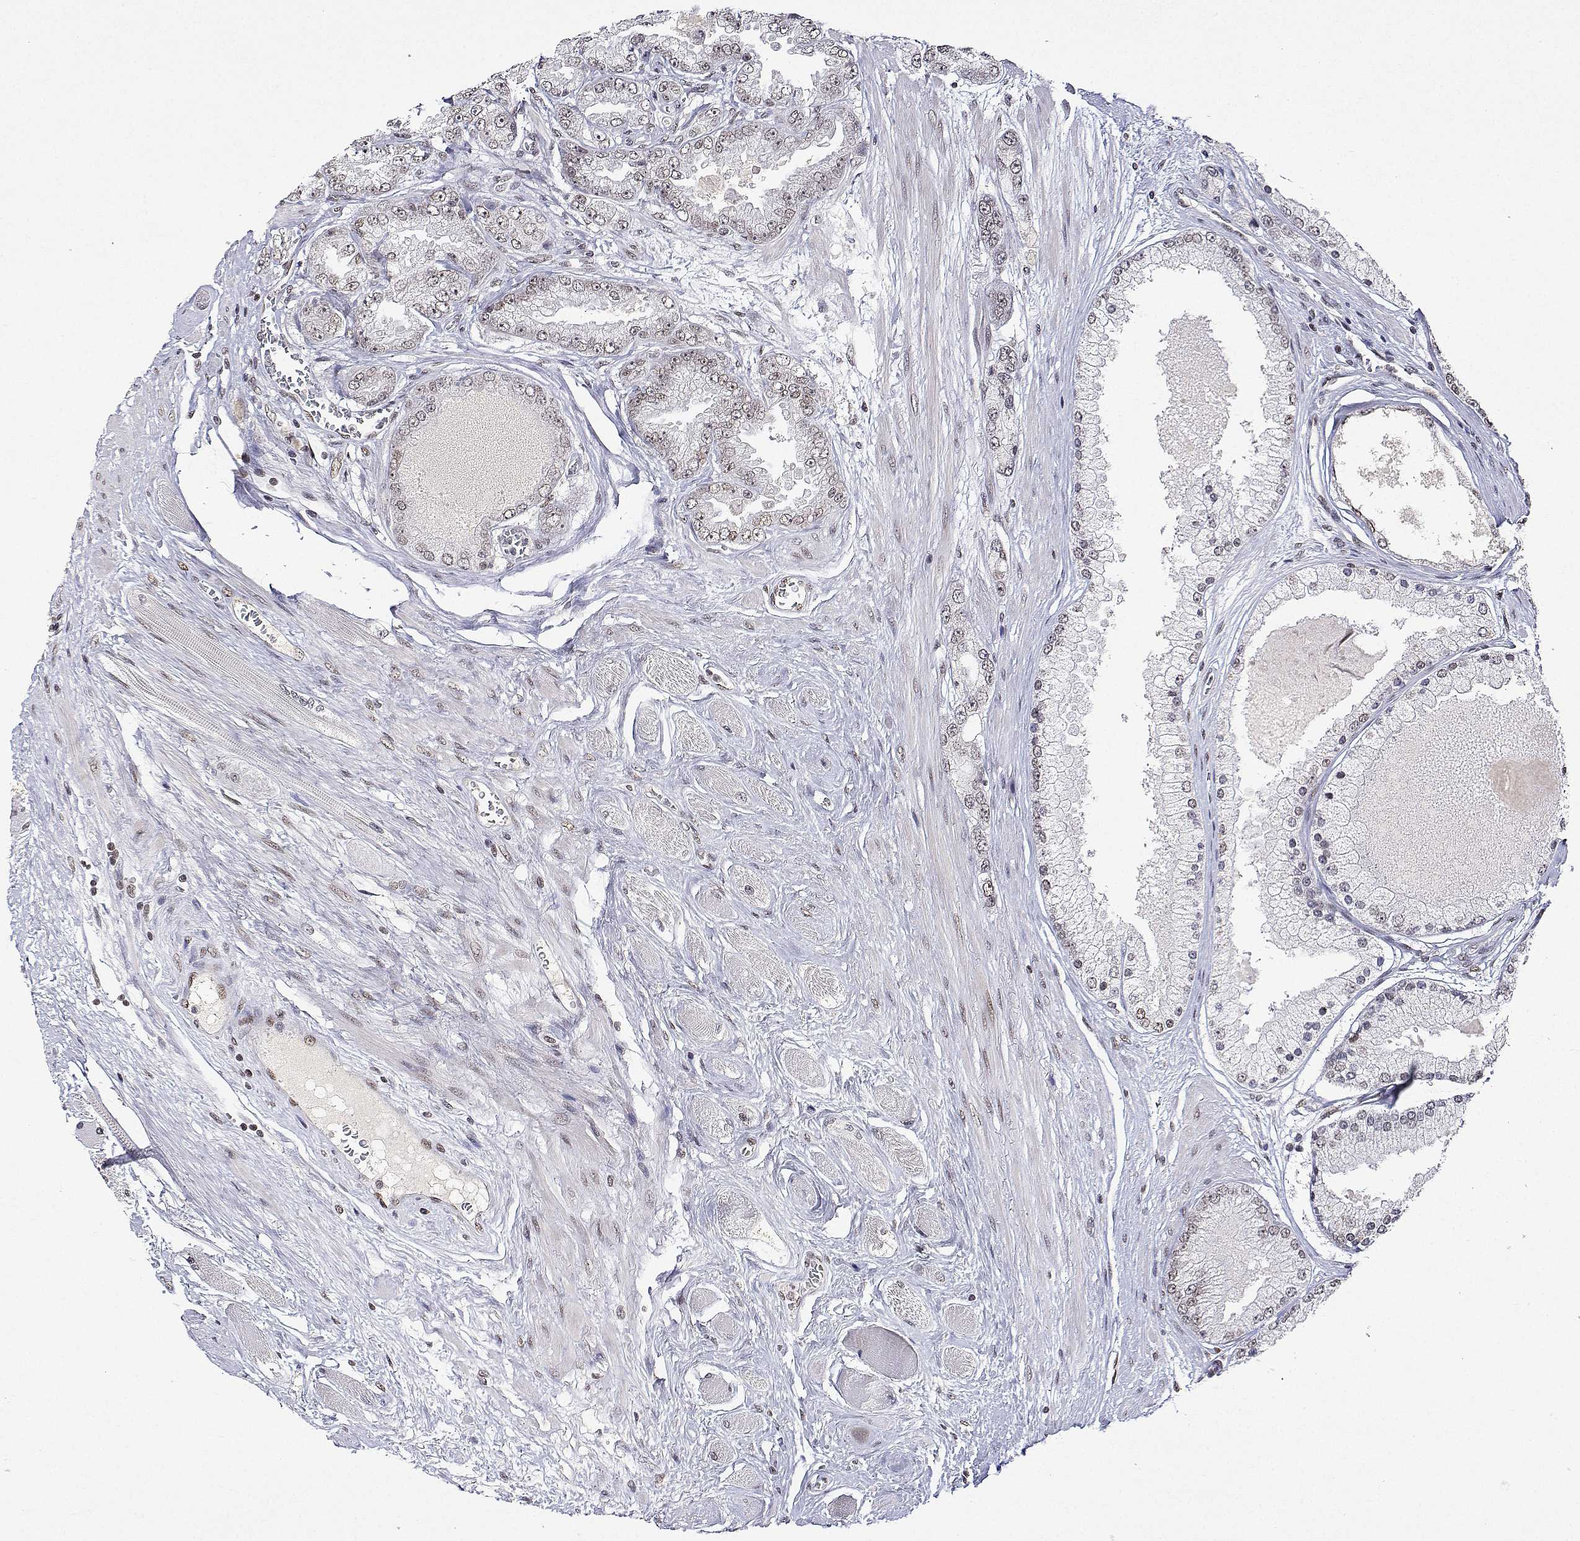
{"staining": {"intensity": "weak", "quantity": "25%-75%", "location": "nuclear"}, "tissue": "prostate cancer", "cell_type": "Tumor cells", "image_type": "cancer", "snomed": [{"axis": "morphology", "description": "Adenocarcinoma, High grade"}, {"axis": "topography", "description": "Prostate"}], "caption": "Immunohistochemical staining of human high-grade adenocarcinoma (prostate) shows weak nuclear protein expression in about 25%-75% of tumor cells.", "gene": "XPC", "patient": {"sex": "male", "age": 67}}